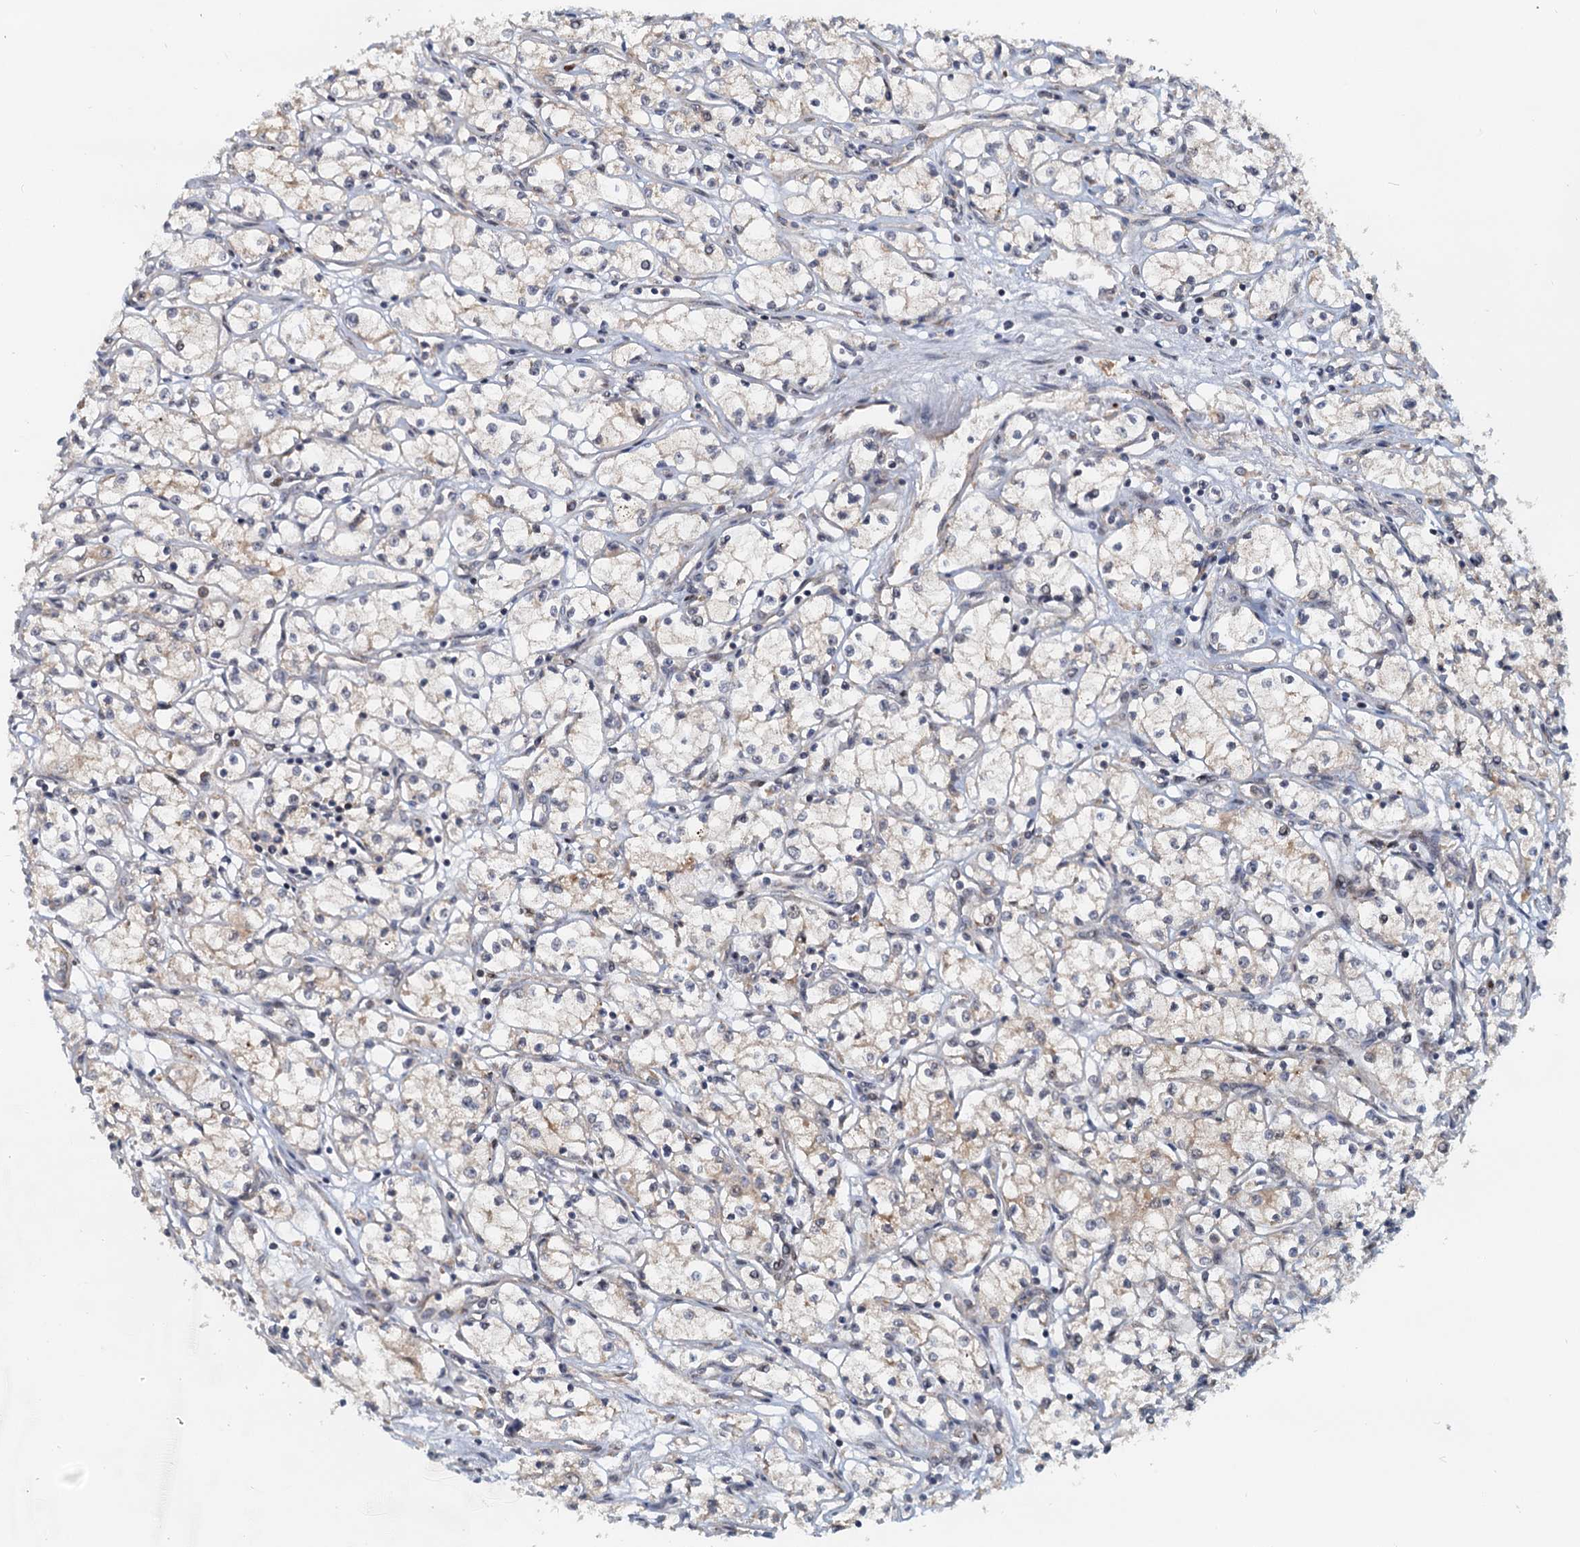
{"staining": {"intensity": "weak", "quantity": "<25%", "location": "cytoplasmic/membranous"}, "tissue": "renal cancer", "cell_type": "Tumor cells", "image_type": "cancer", "snomed": [{"axis": "morphology", "description": "Adenocarcinoma, NOS"}, {"axis": "topography", "description": "Kidney"}], "caption": "A photomicrograph of renal cancer stained for a protein exhibits no brown staining in tumor cells.", "gene": "TOLLIP", "patient": {"sex": "male", "age": 59}}